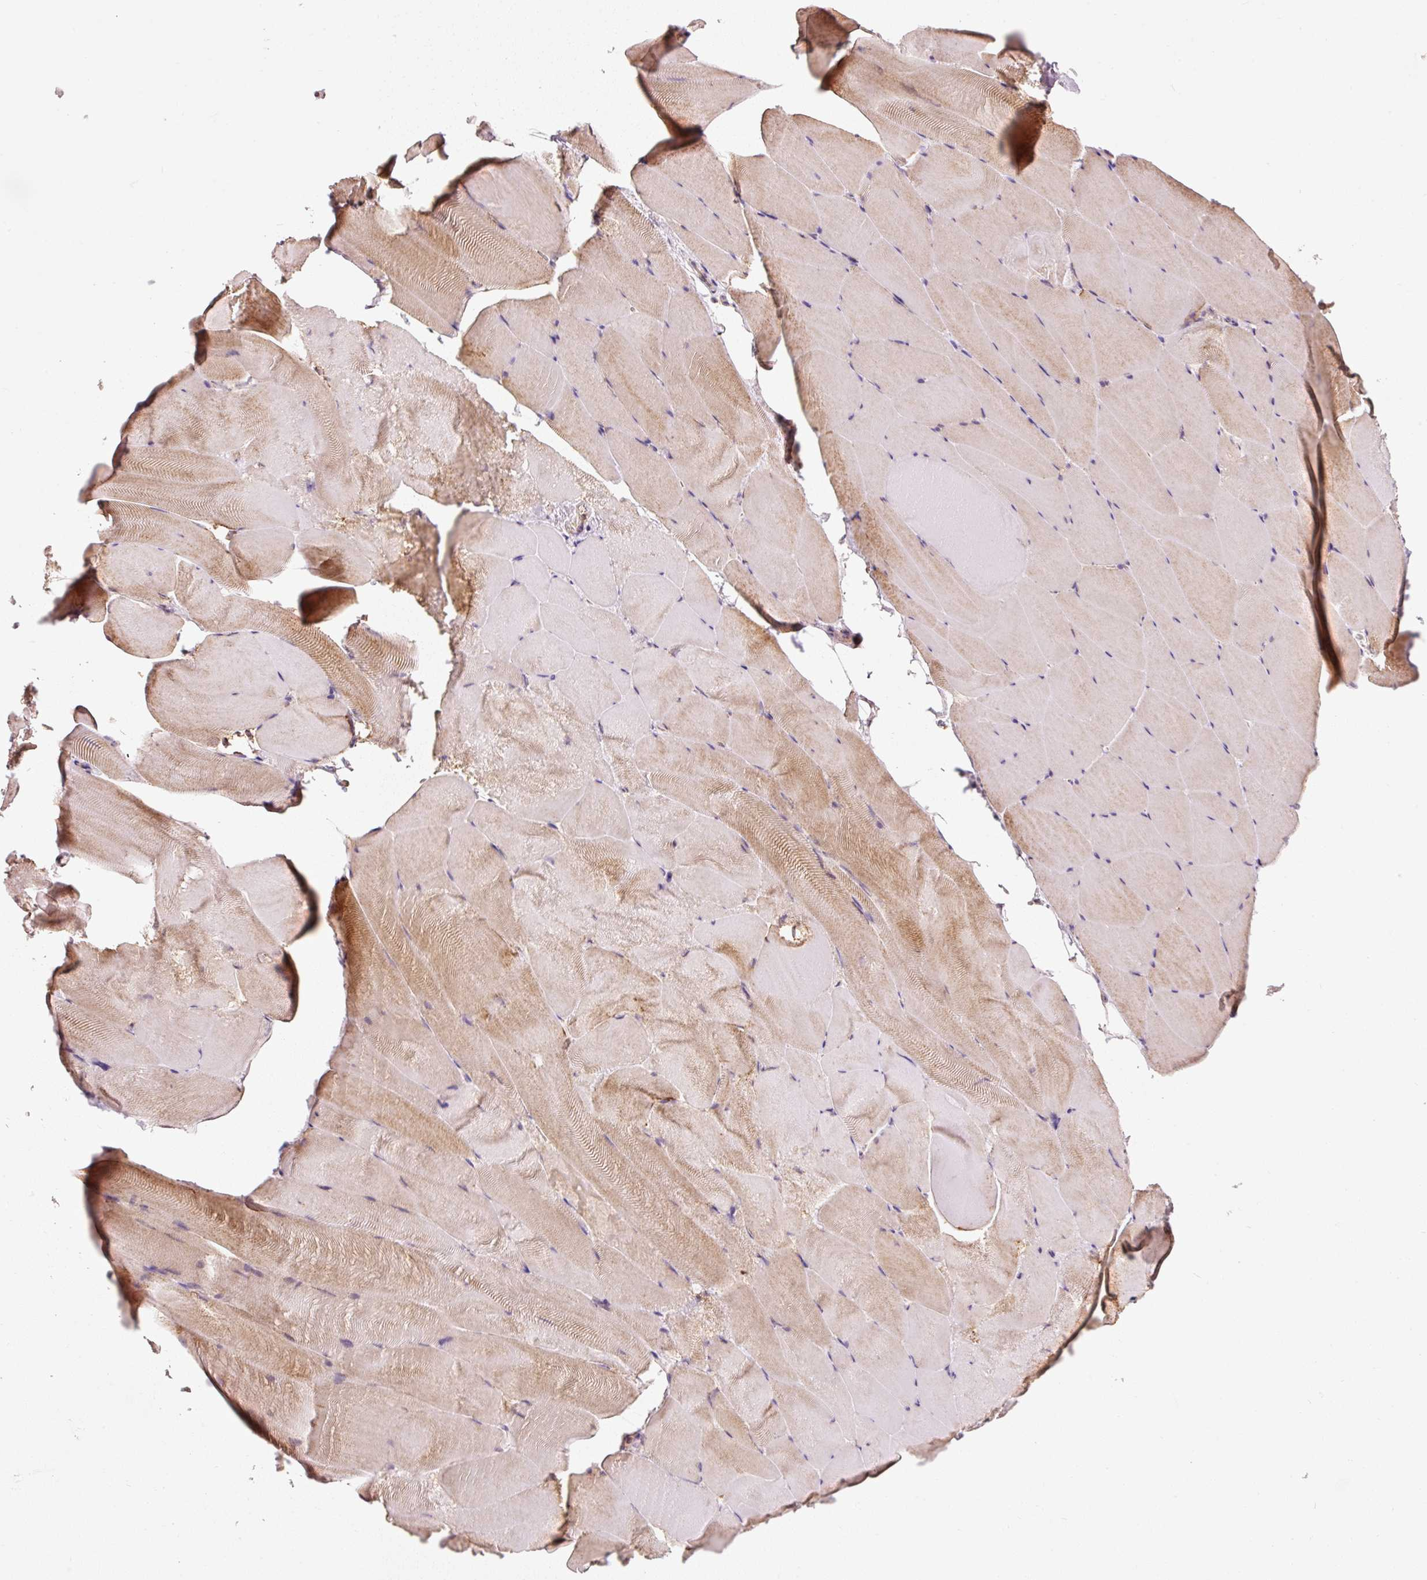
{"staining": {"intensity": "strong", "quantity": "<25%", "location": "cytoplasmic/membranous"}, "tissue": "skeletal muscle", "cell_type": "Myocytes", "image_type": "normal", "snomed": [{"axis": "morphology", "description": "Normal tissue, NOS"}, {"axis": "topography", "description": "Skeletal muscle"}], "caption": "Normal skeletal muscle was stained to show a protein in brown. There is medium levels of strong cytoplasmic/membranous expression in approximately <25% of myocytes.", "gene": "NDUFB4", "patient": {"sex": "female", "age": 64}}